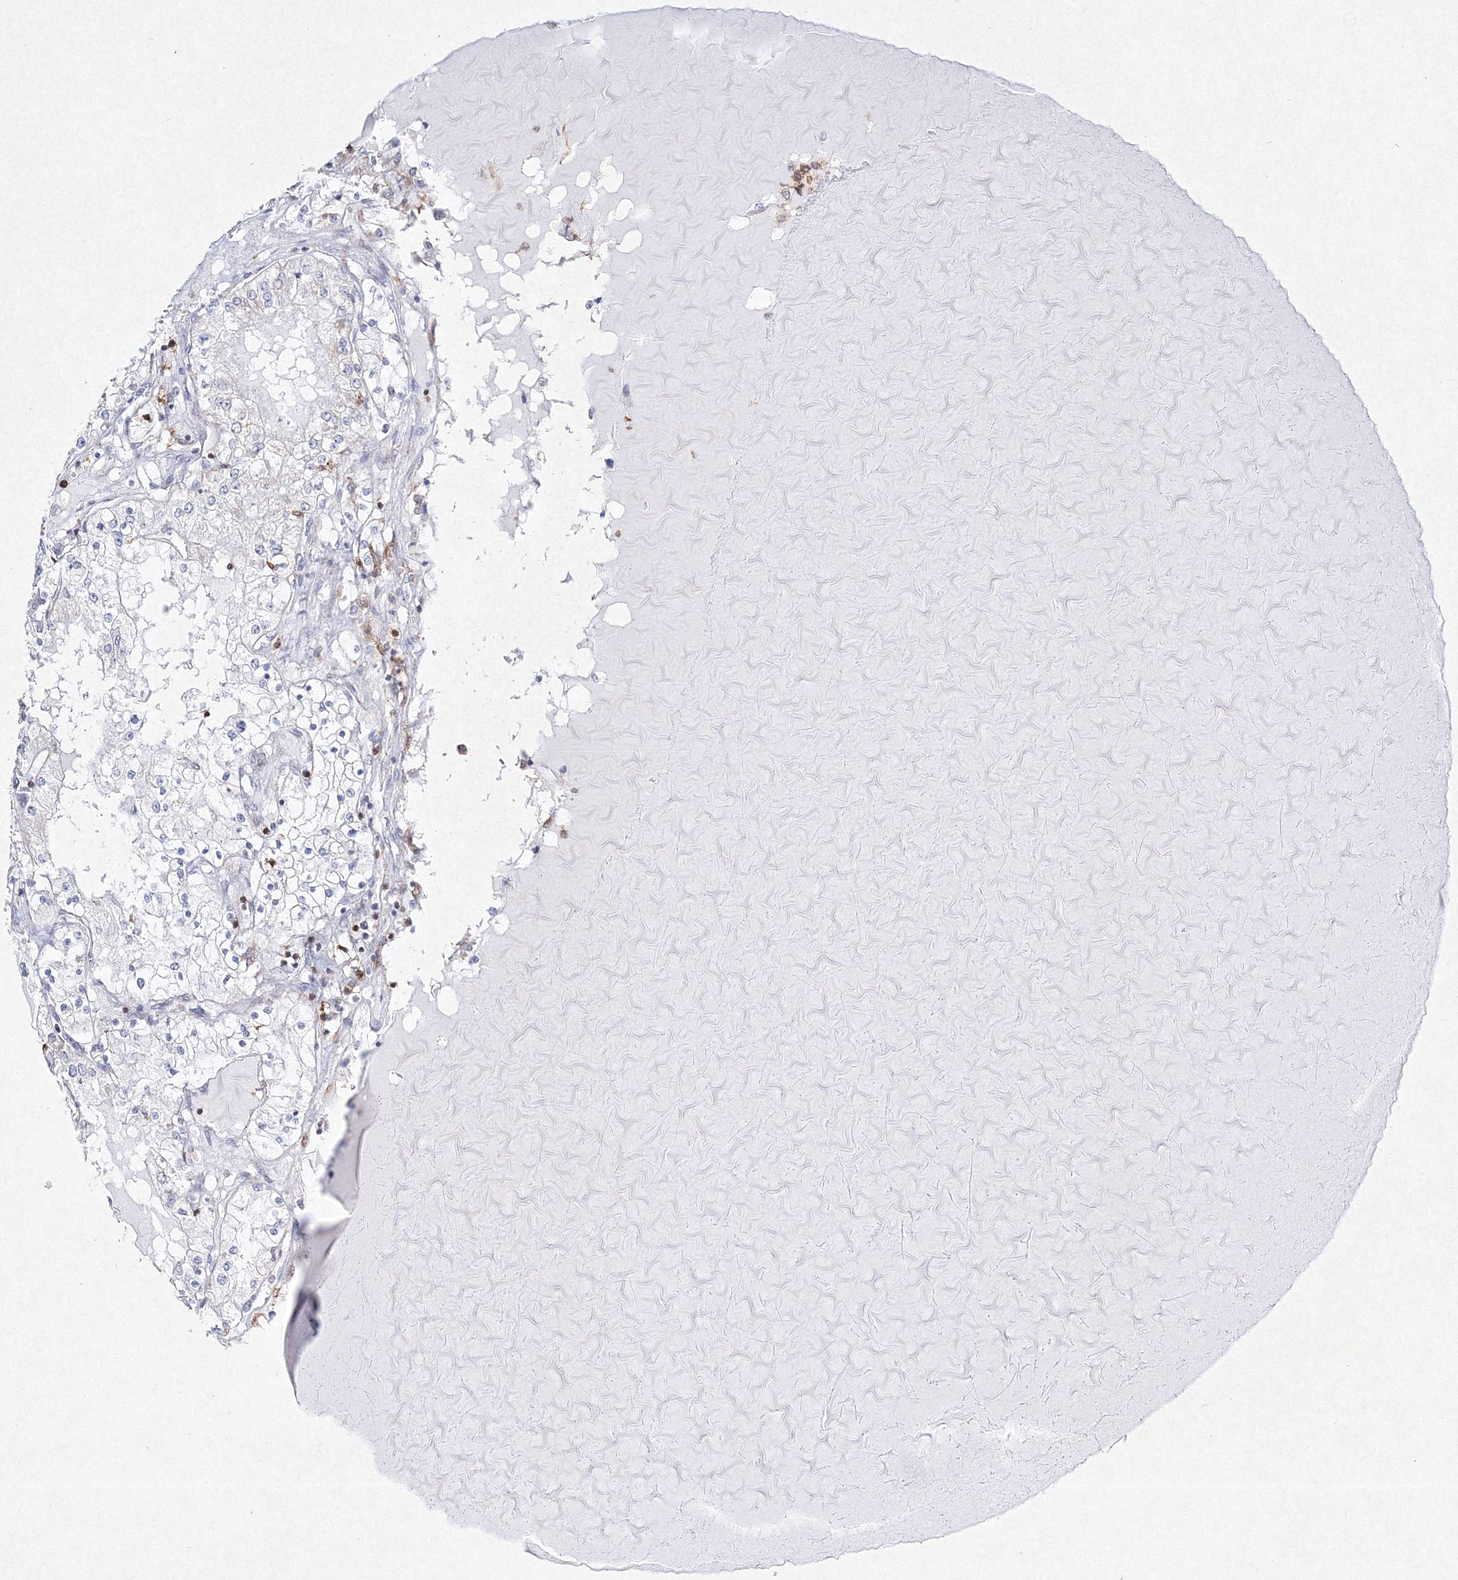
{"staining": {"intensity": "negative", "quantity": "none", "location": "none"}, "tissue": "renal cancer", "cell_type": "Tumor cells", "image_type": "cancer", "snomed": [{"axis": "morphology", "description": "Adenocarcinoma, NOS"}, {"axis": "topography", "description": "Kidney"}], "caption": "This is an immunohistochemistry photomicrograph of adenocarcinoma (renal). There is no staining in tumor cells.", "gene": "HCST", "patient": {"sex": "male", "age": 68}}